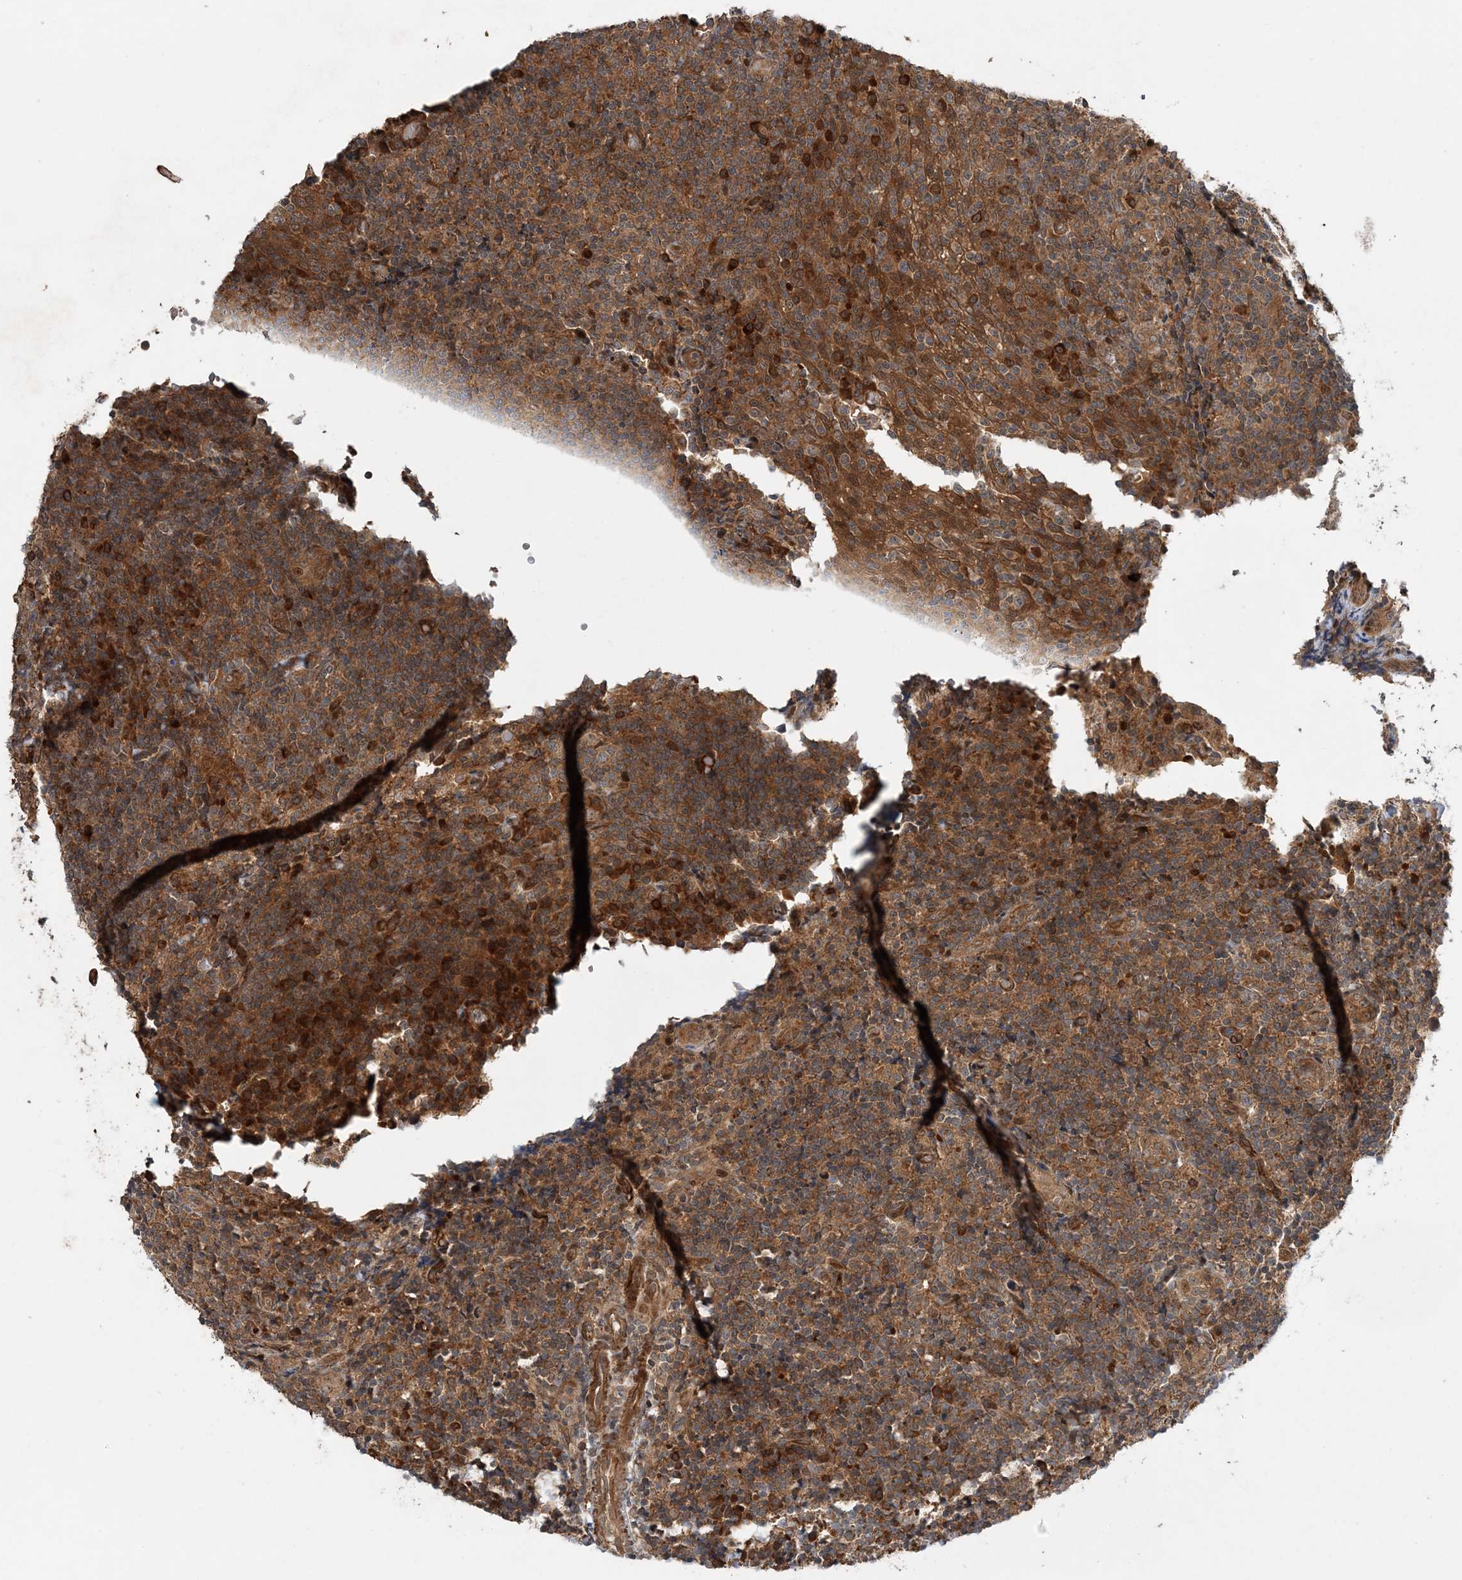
{"staining": {"intensity": "weak", "quantity": ">75%", "location": "cytoplasmic/membranous"}, "tissue": "tonsil", "cell_type": "Germinal center cells", "image_type": "normal", "snomed": [{"axis": "morphology", "description": "Normal tissue, NOS"}, {"axis": "topography", "description": "Tonsil"}], "caption": "The immunohistochemical stain shows weak cytoplasmic/membranous positivity in germinal center cells of unremarkable tonsil.", "gene": "UBTD2", "patient": {"sex": "female", "age": 19}}